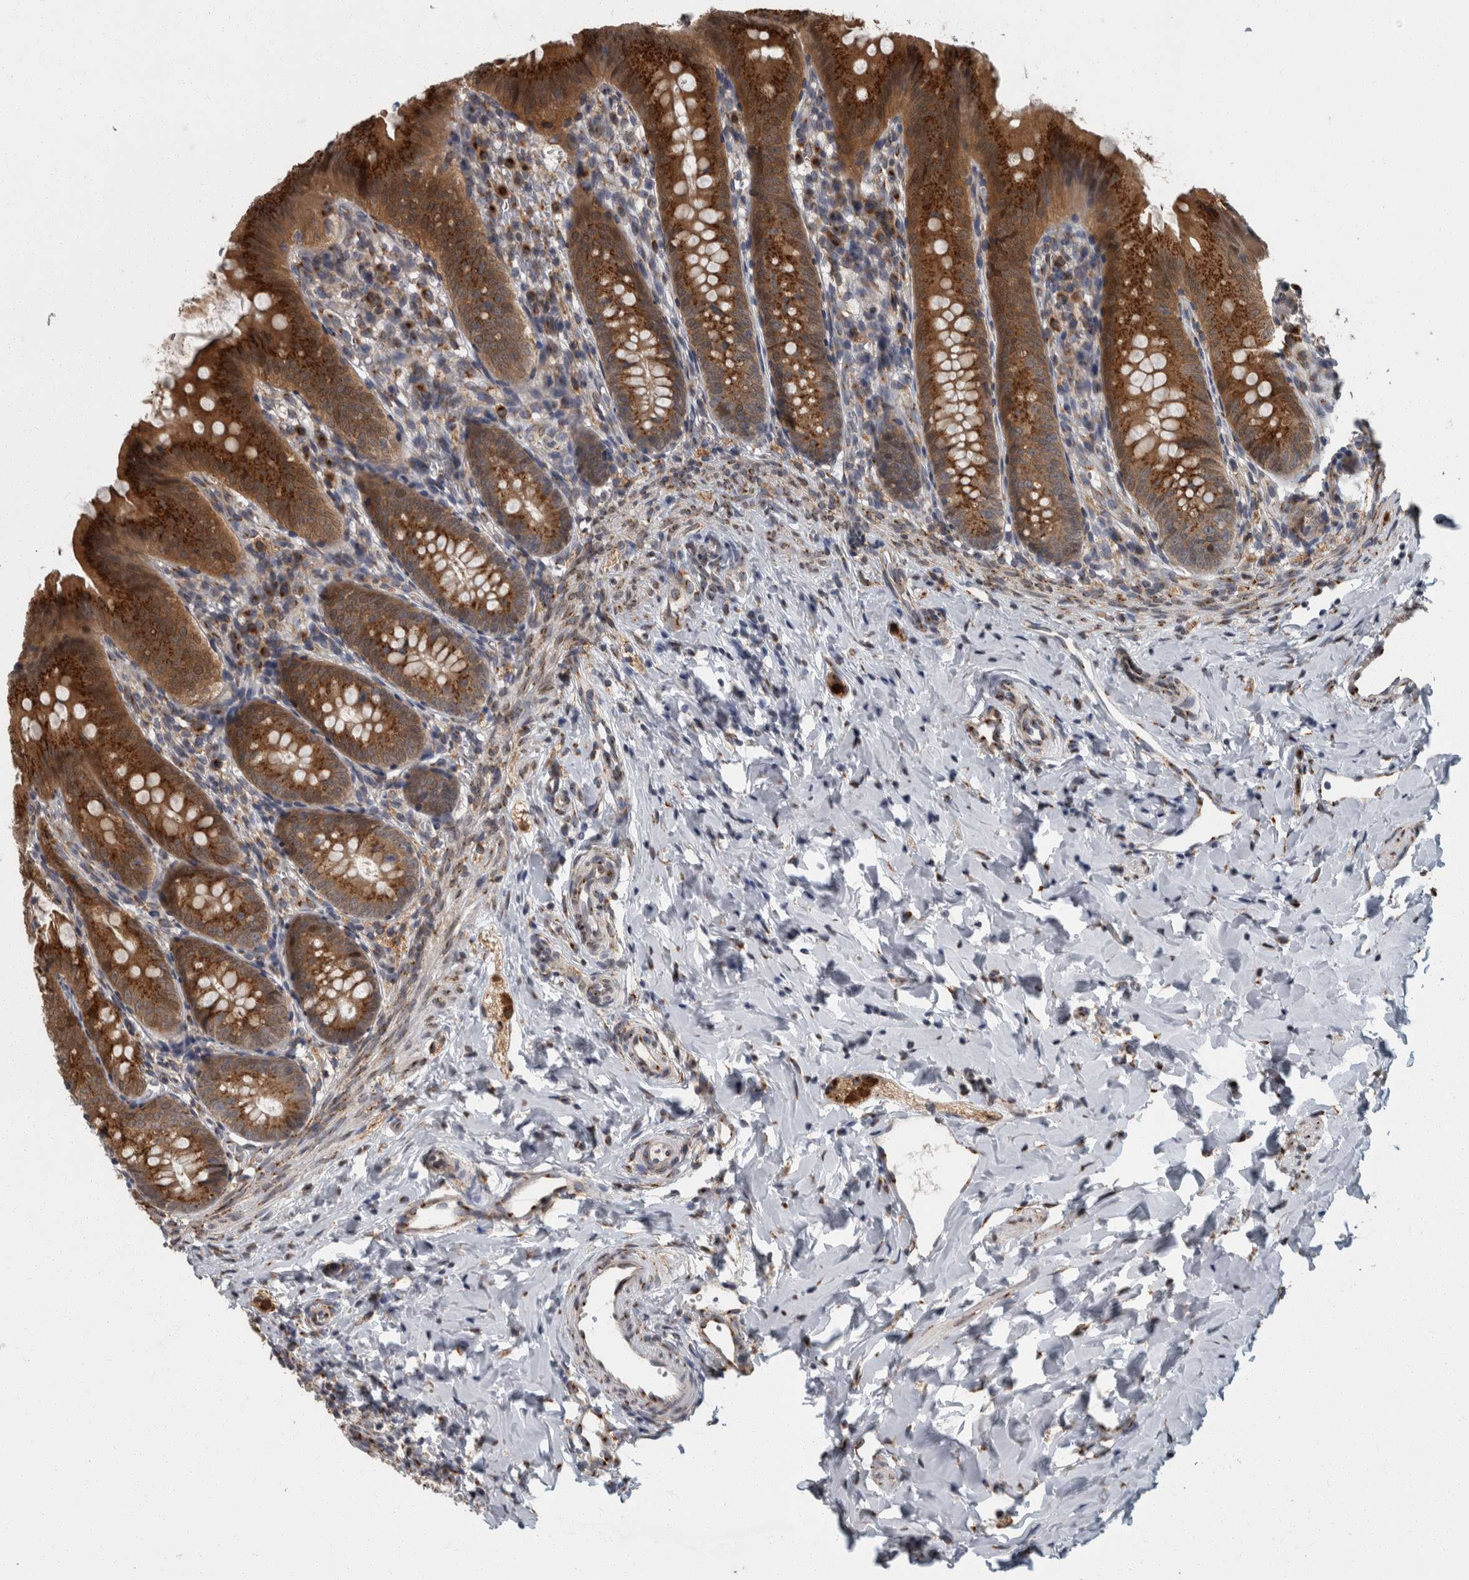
{"staining": {"intensity": "strong", "quantity": ">75%", "location": "cytoplasmic/membranous"}, "tissue": "appendix", "cell_type": "Glandular cells", "image_type": "normal", "snomed": [{"axis": "morphology", "description": "Normal tissue, NOS"}, {"axis": "topography", "description": "Appendix"}], "caption": "Protein expression analysis of unremarkable appendix demonstrates strong cytoplasmic/membranous positivity in approximately >75% of glandular cells.", "gene": "LMAN2L", "patient": {"sex": "male", "age": 1}}